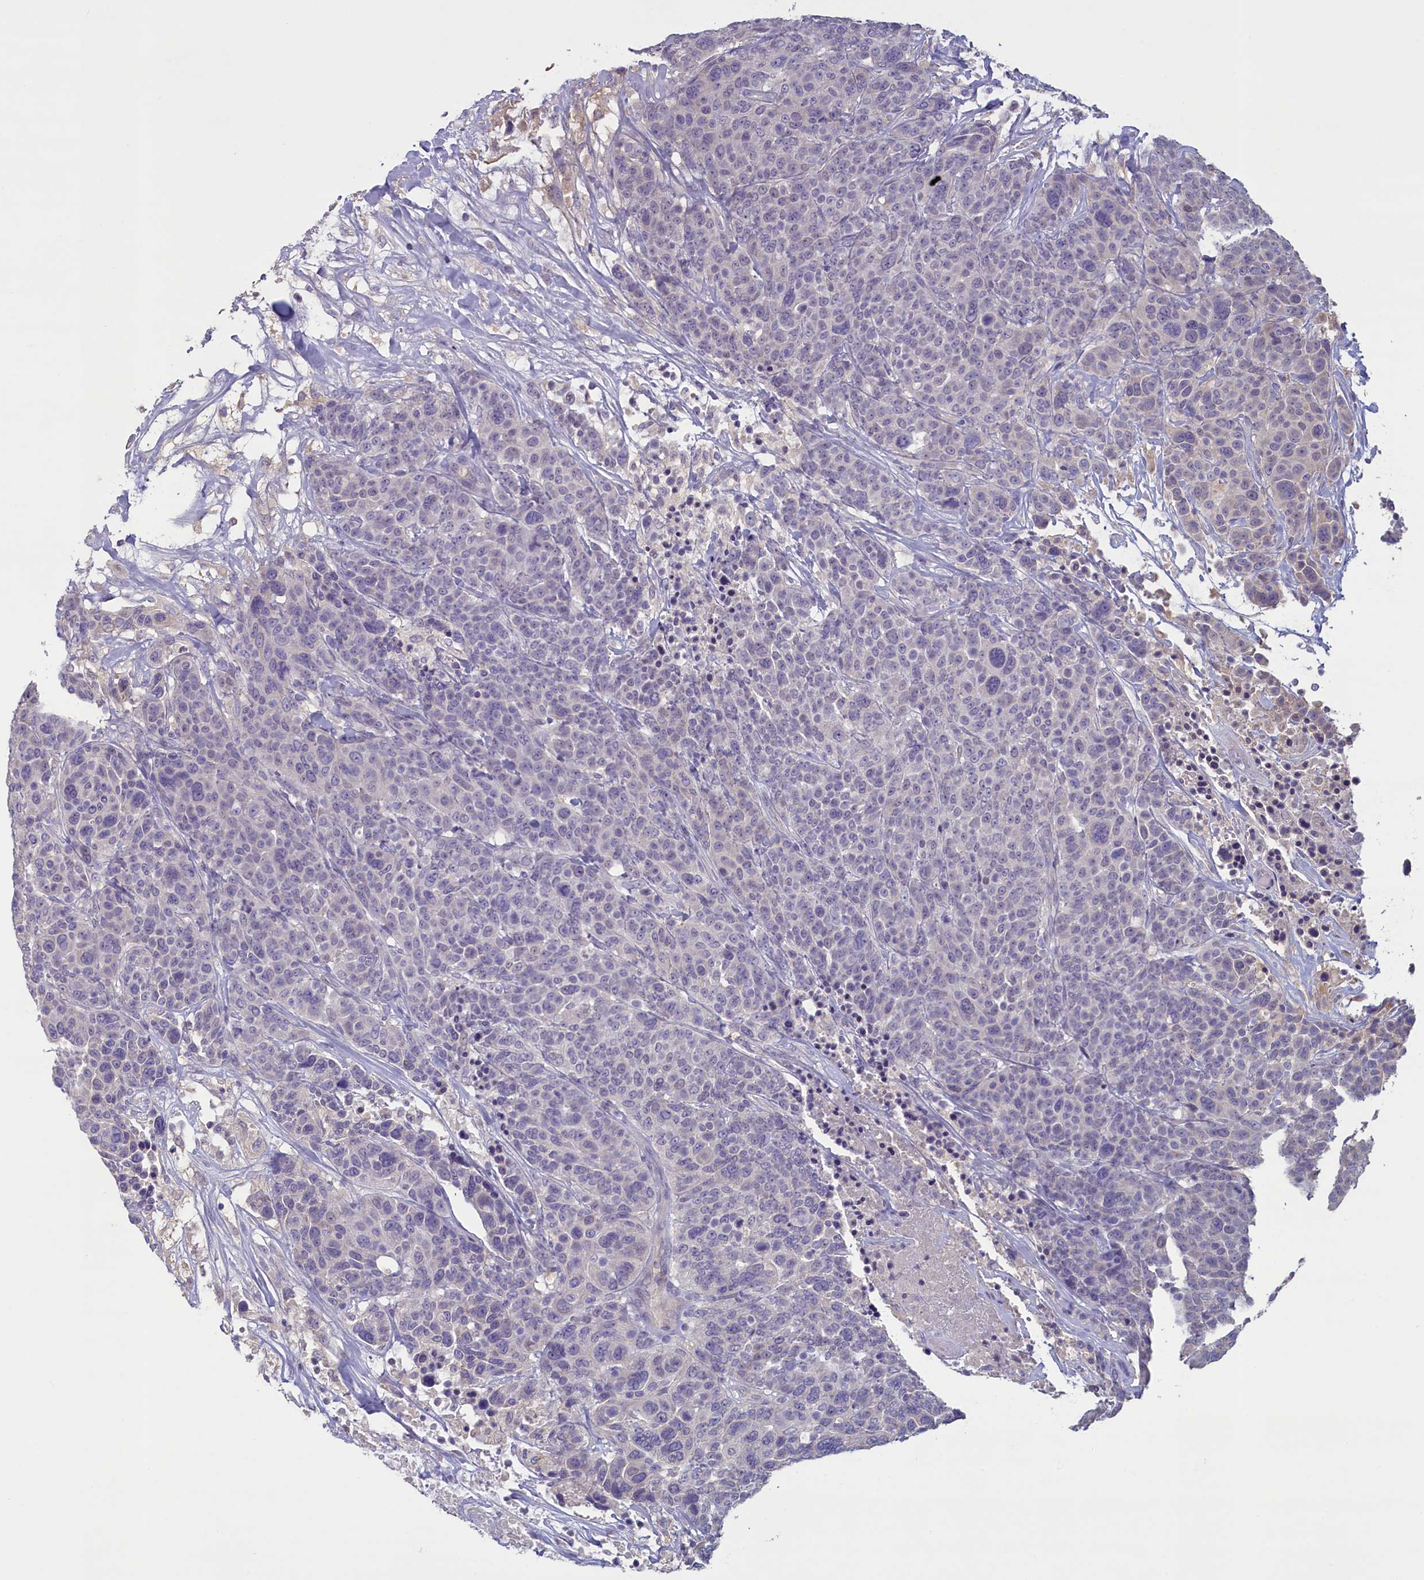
{"staining": {"intensity": "negative", "quantity": "none", "location": "none"}, "tissue": "breast cancer", "cell_type": "Tumor cells", "image_type": "cancer", "snomed": [{"axis": "morphology", "description": "Duct carcinoma"}, {"axis": "topography", "description": "Breast"}], "caption": "An immunohistochemistry image of breast cancer is shown. There is no staining in tumor cells of breast cancer.", "gene": "ATF7IP2", "patient": {"sex": "female", "age": 37}}